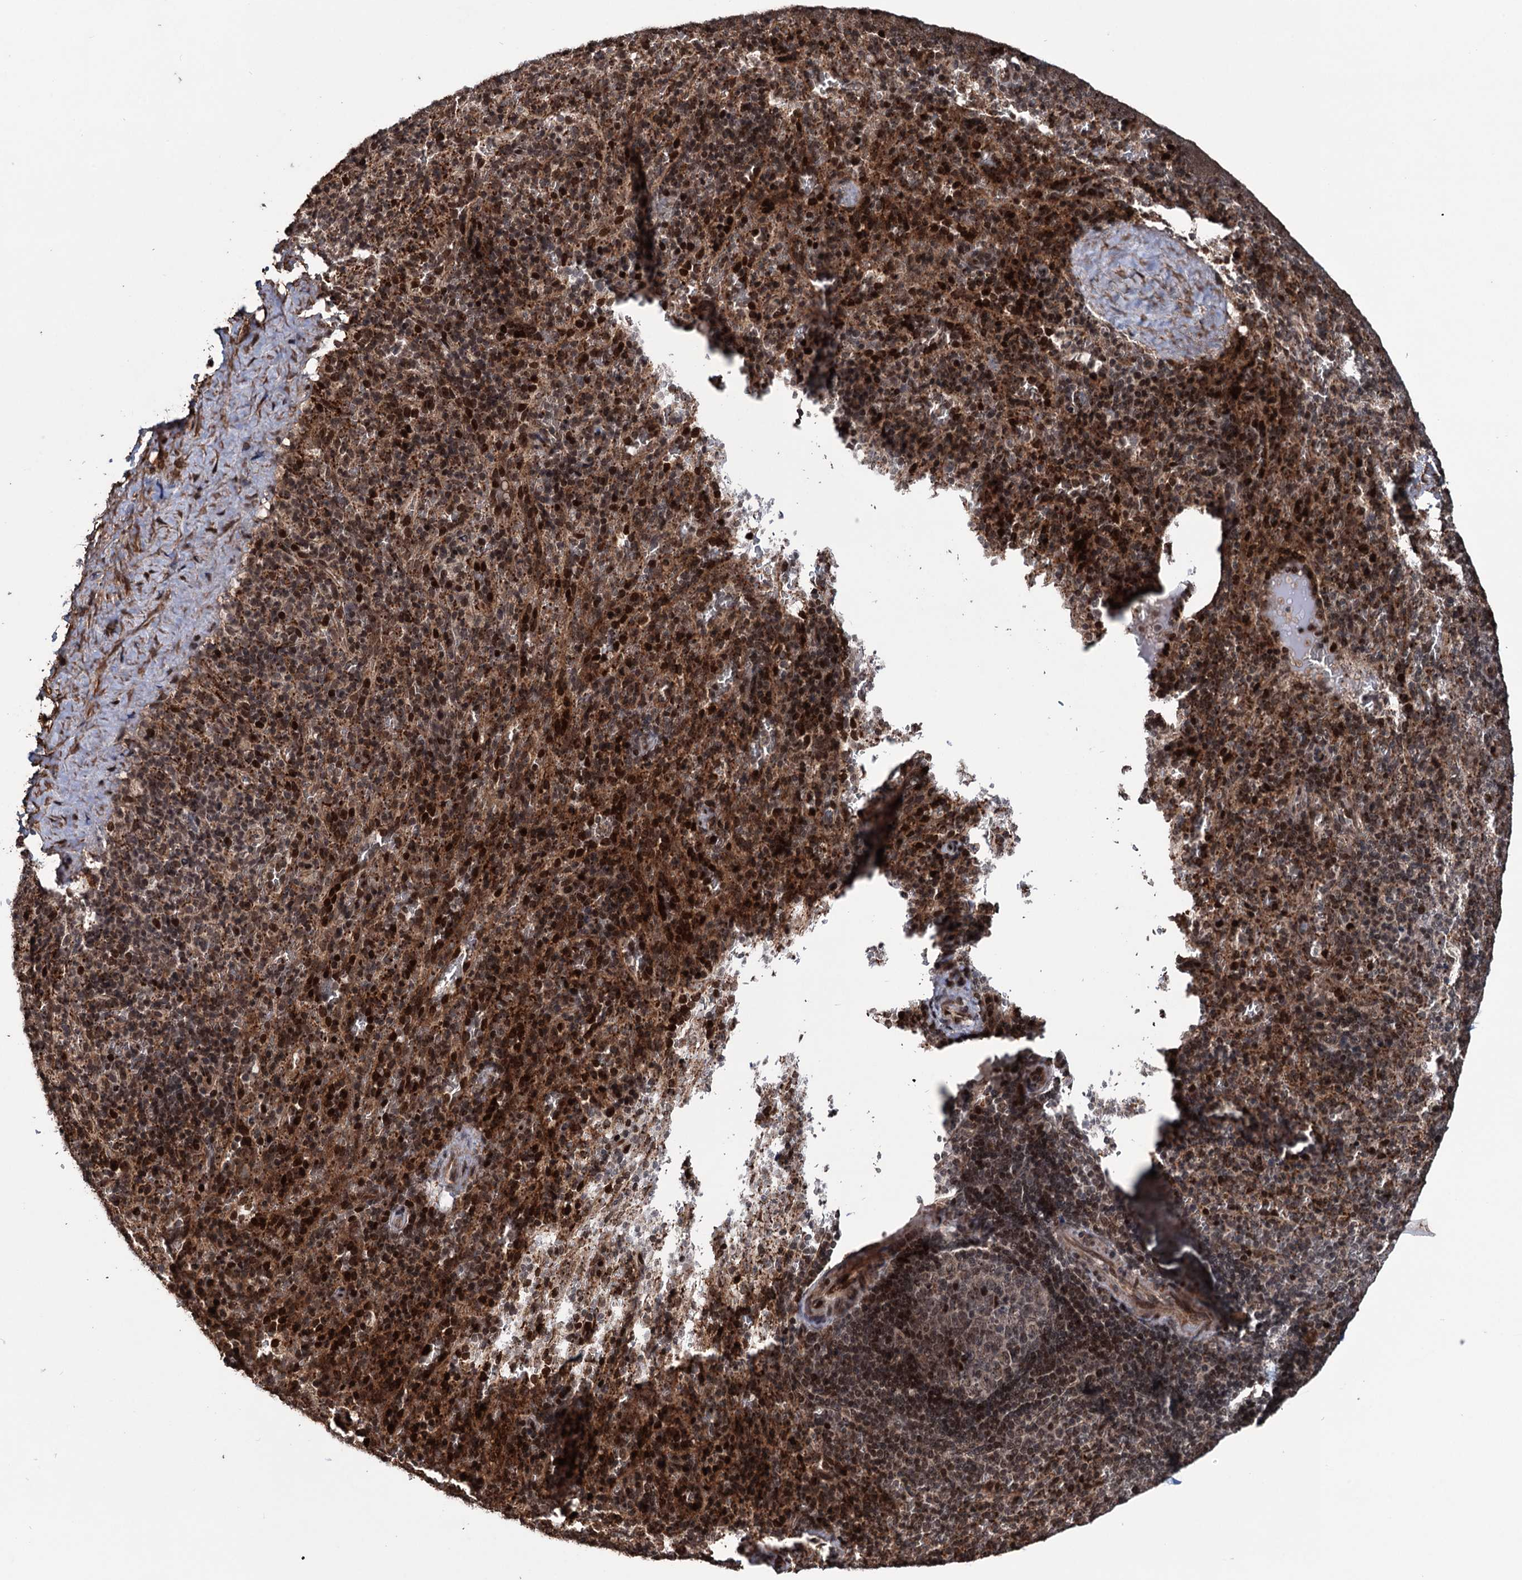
{"staining": {"intensity": "strong", "quantity": "25%-75%", "location": "cytoplasmic/membranous,nuclear"}, "tissue": "spleen", "cell_type": "Cells in red pulp", "image_type": "normal", "snomed": [{"axis": "morphology", "description": "Normal tissue, NOS"}, {"axis": "topography", "description": "Spleen"}], "caption": "Cells in red pulp demonstrate high levels of strong cytoplasmic/membranous,nuclear positivity in about 25%-75% of cells in normal spleen.", "gene": "EYA4", "patient": {"sex": "female", "age": 21}}